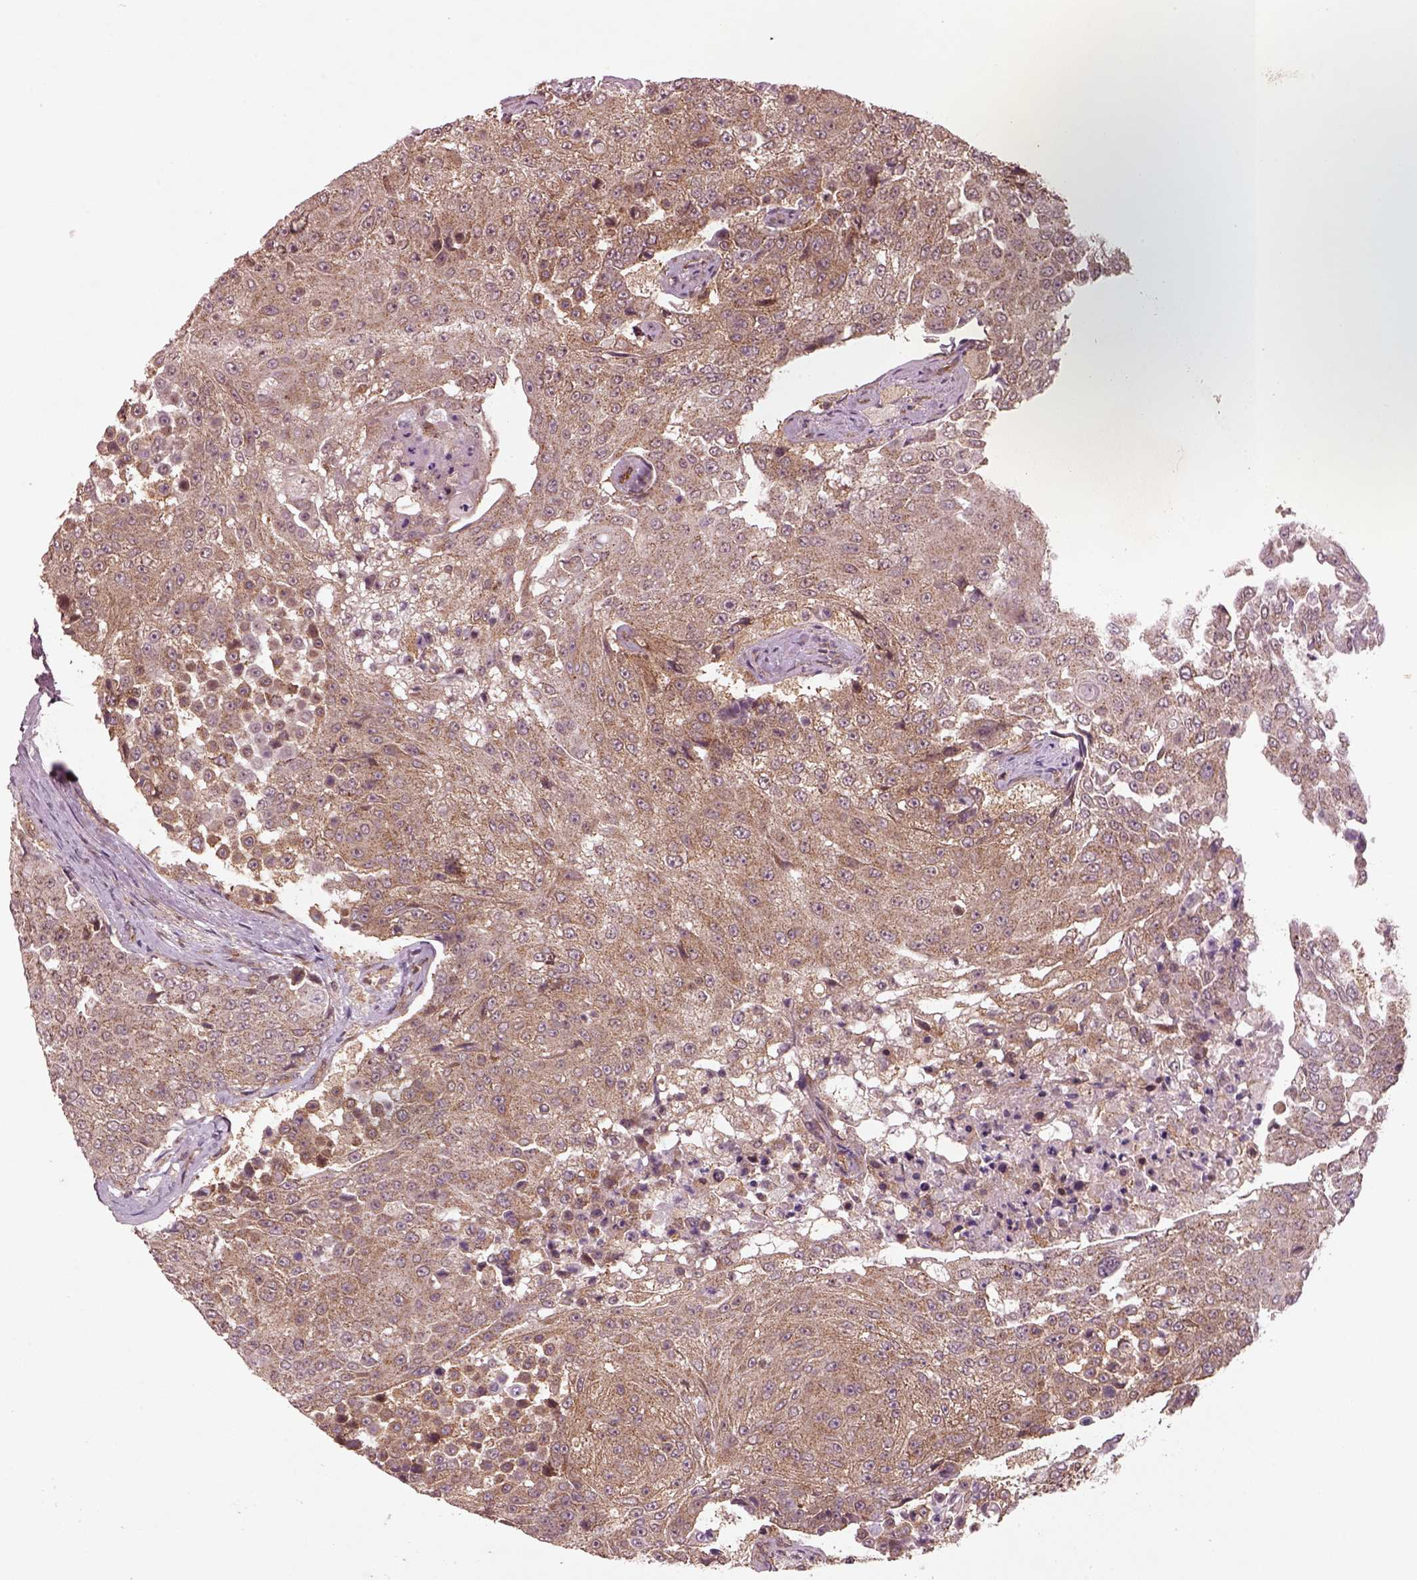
{"staining": {"intensity": "moderate", "quantity": "25%-75%", "location": "cytoplasmic/membranous"}, "tissue": "urothelial cancer", "cell_type": "Tumor cells", "image_type": "cancer", "snomed": [{"axis": "morphology", "description": "Urothelial carcinoma, High grade"}, {"axis": "topography", "description": "Urinary bladder"}], "caption": "This is a micrograph of IHC staining of urothelial carcinoma (high-grade), which shows moderate positivity in the cytoplasmic/membranous of tumor cells.", "gene": "WASHC2A", "patient": {"sex": "female", "age": 63}}